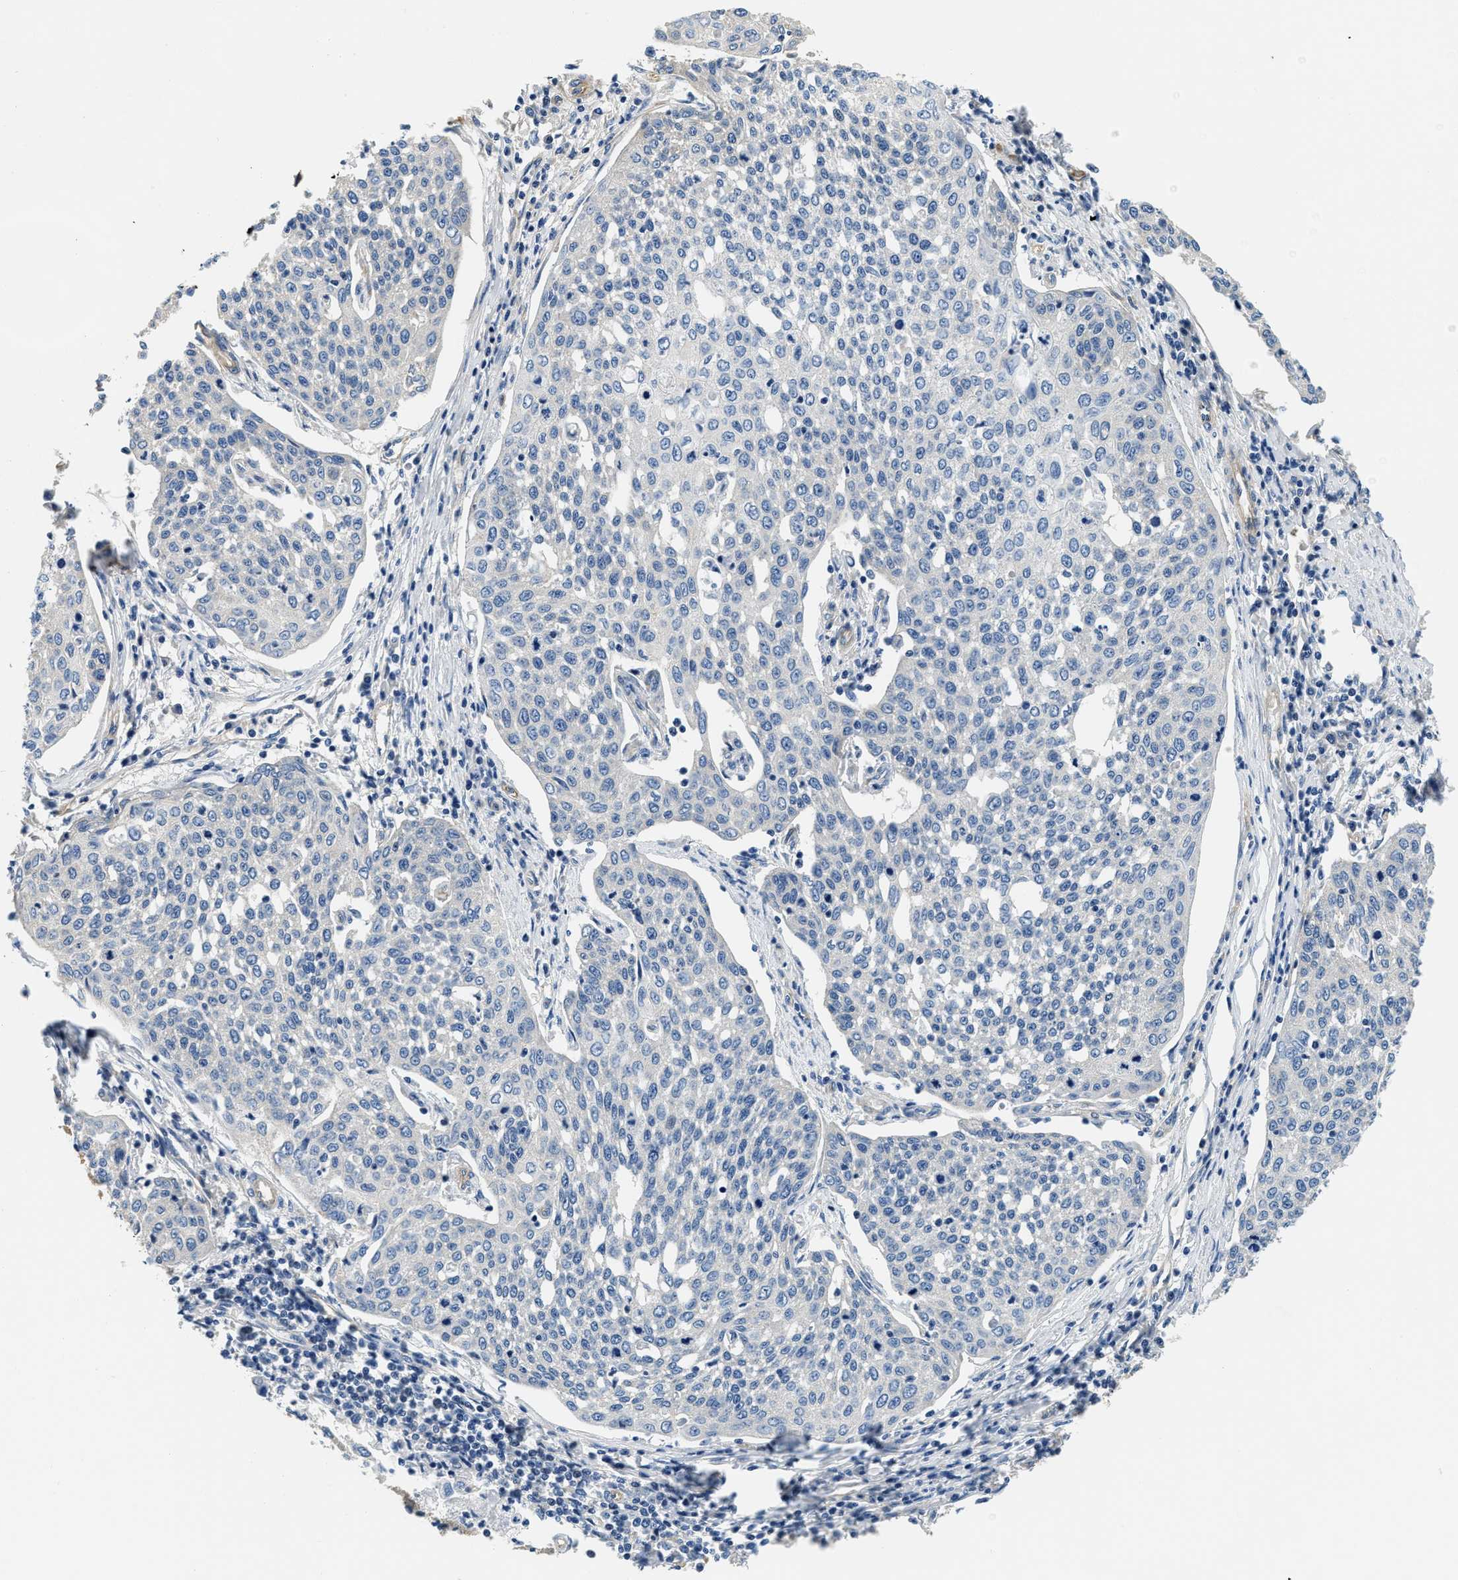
{"staining": {"intensity": "negative", "quantity": "none", "location": "none"}, "tissue": "cervical cancer", "cell_type": "Tumor cells", "image_type": "cancer", "snomed": [{"axis": "morphology", "description": "Squamous cell carcinoma, NOS"}, {"axis": "topography", "description": "Cervix"}], "caption": "Cervical squamous cell carcinoma stained for a protein using immunohistochemistry demonstrates no staining tumor cells.", "gene": "CSDE1", "patient": {"sex": "female", "age": 34}}